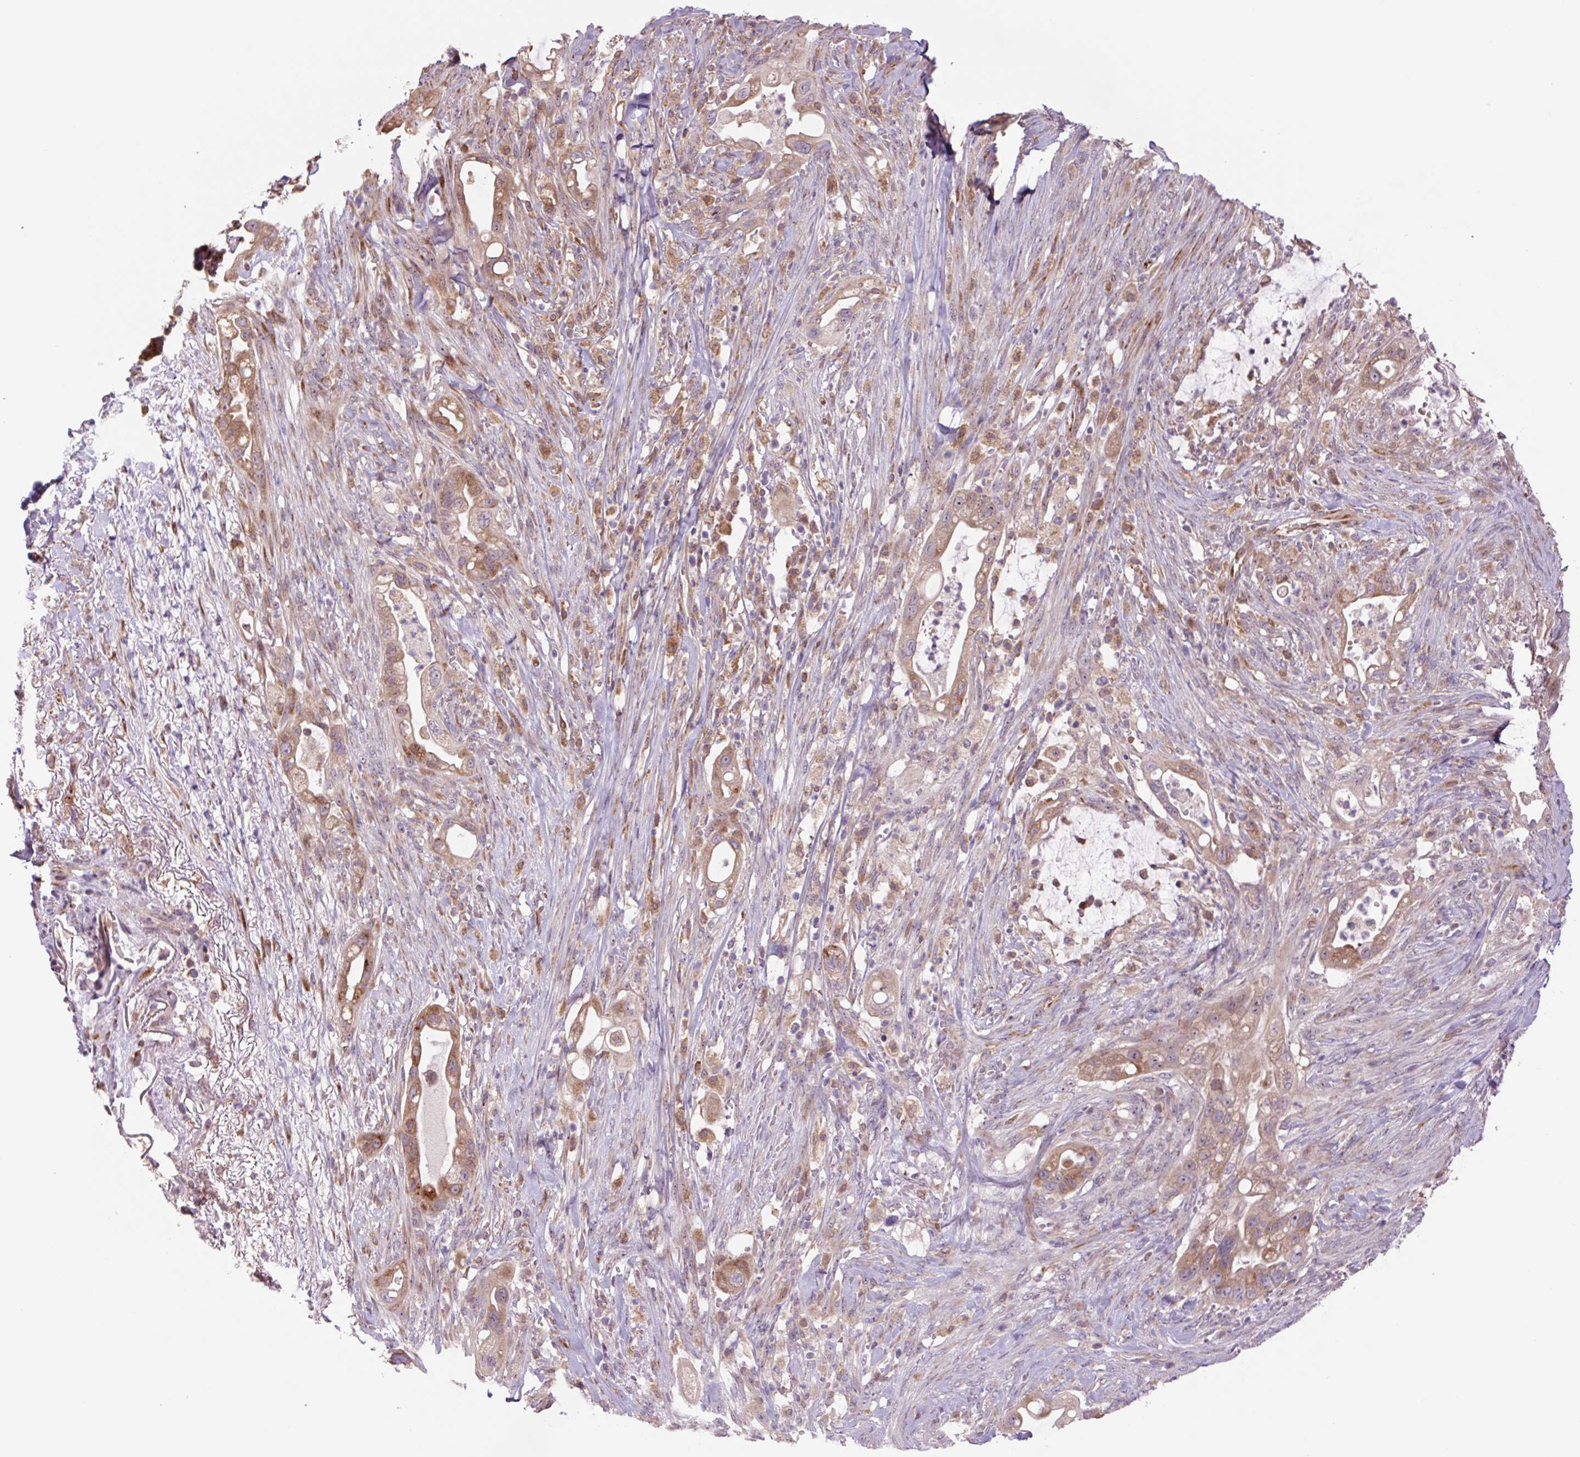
{"staining": {"intensity": "moderate", "quantity": ">75%", "location": "cytoplasmic/membranous"}, "tissue": "pancreatic cancer", "cell_type": "Tumor cells", "image_type": "cancer", "snomed": [{"axis": "morphology", "description": "Adenocarcinoma, NOS"}, {"axis": "topography", "description": "Pancreas"}], "caption": "Brown immunohistochemical staining in human adenocarcinoma (pancreatic) reveals moderate cytoplasmic/membranous staining in about >75% of tumor cells.", "gene": "PLA2G4A", "patient": {"sex": "male", "age": 44}}